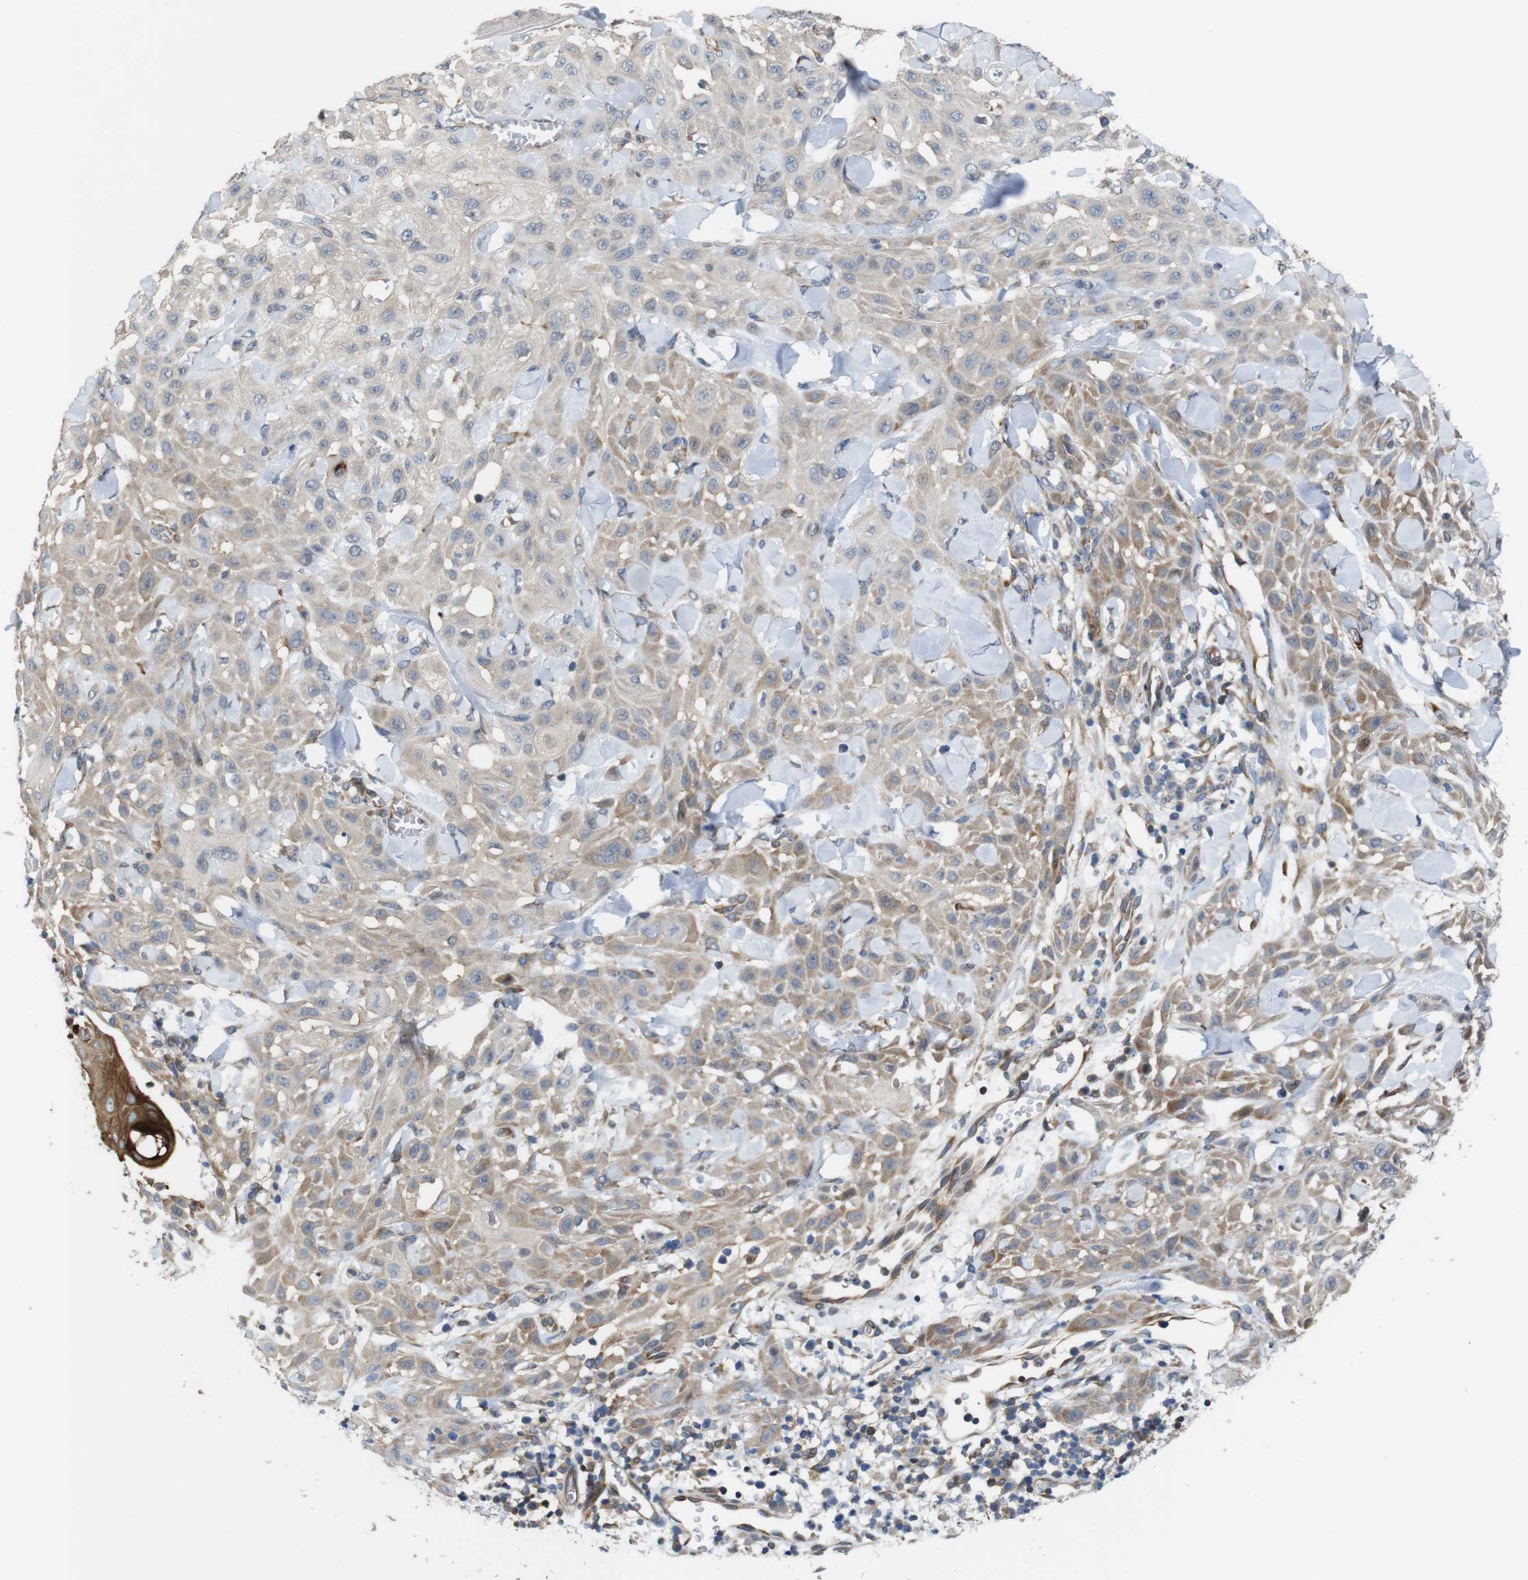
{"staining": {"intensity": "moderate", "quantity": ">75%", "location": "cytoplasmic/membranous"}, "tissue": "skin cancer", "cell_type": "Tumor cells", "image_type": "cancer", "snomed": [{"axis": "morphology", "description": "Squamous cell carcinoma, NOS"}, {"axis": "topography", "description": "Skin"}], "caption": "A brown stain highlights moderate cytoplasmic/membranous staining of a protein in human skin cancer (squamous cell carcinoma) tumor cells.", "gene": "PCOLCE2", "patient": {"sex": "male", "age": 24}}